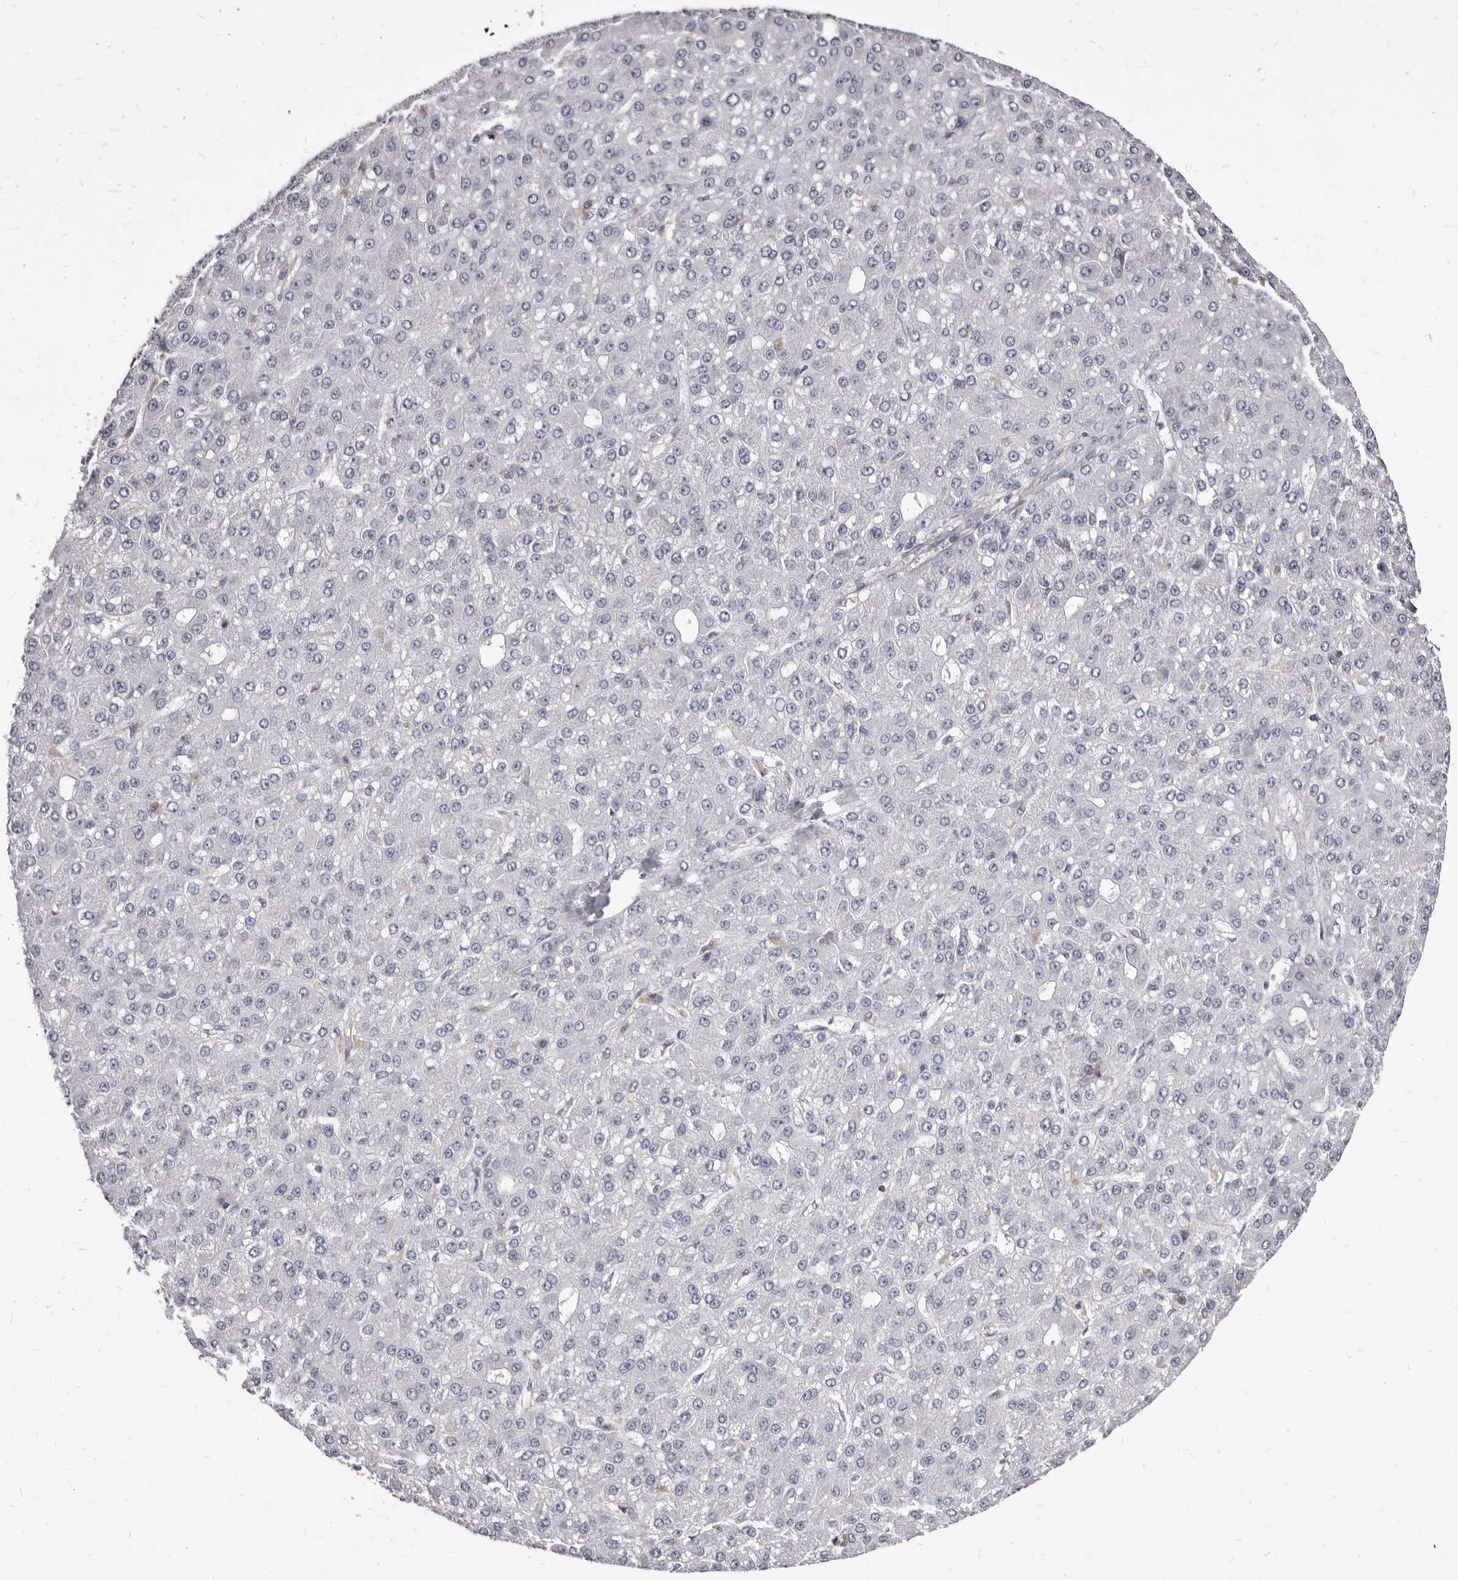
{"staining": {"intensity": "negative", "quantity": "none", "location": "none"}, "tissue": "liver cancer", "cell_type": "Tumor cells", "image_type": "cancer", "snomed": [{"axis": "morphology", "description": "Carcinoma, Hepatocellular, NOS"}, {"axis": "topography", "description": "Liver"}], "caption": "Image shows no significant protein positivity in tumor cells of hepatocellular carcinoma (liver).", "gene": "NIBAN1", "patient": {"sex": "male", "age": 67}}